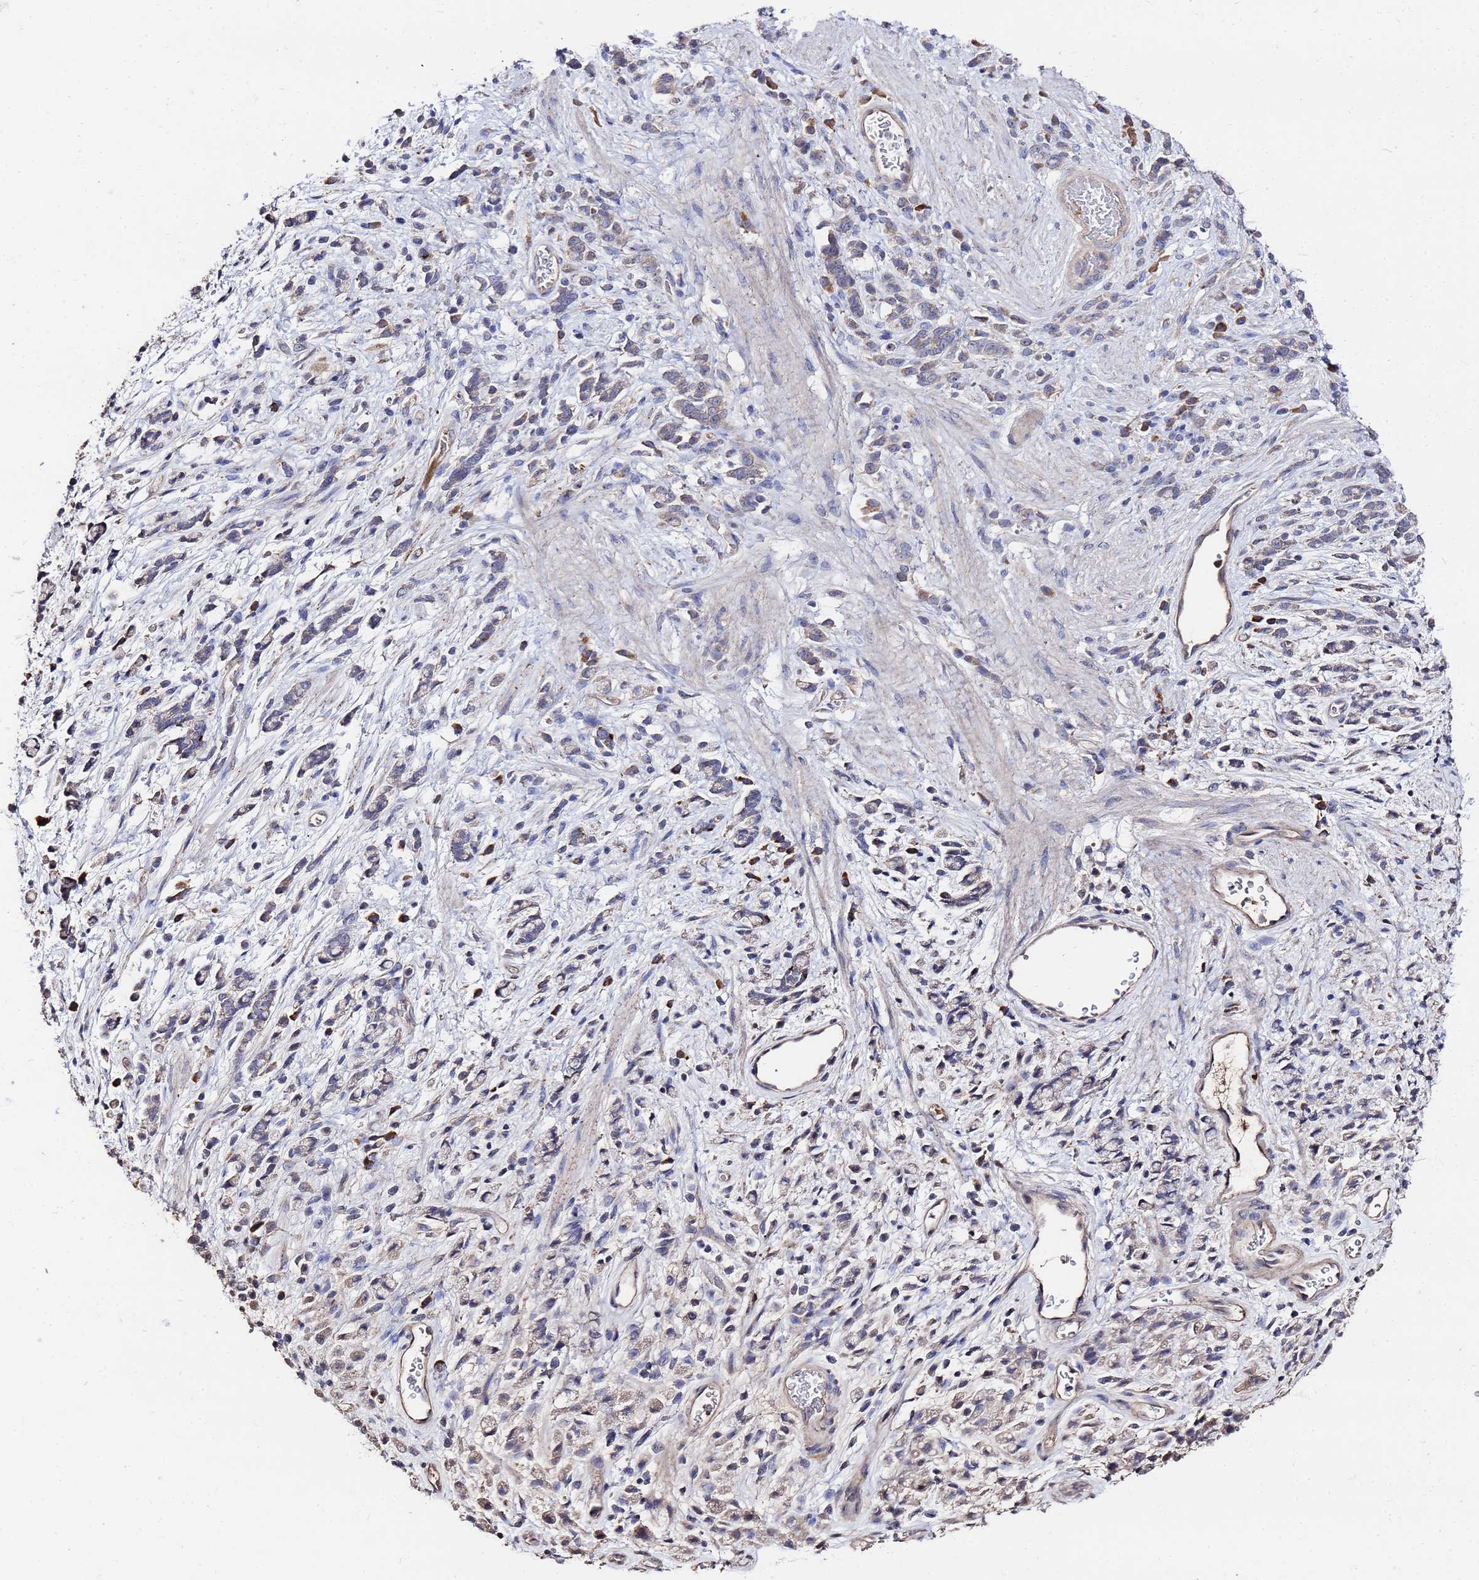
{"staining": {"intensity": "weak", "quantity": "25%-75%", "location": "cytoplasmic/membranous"}, "tissue": "stomach cancer", "cell_type": "Tumor cells", "image_type": "cancer", "snomed": [{"axis": "morphology", "description": "Adenocarcinoma, NOS"}, {"axis": "topography", "description": "Stomach"}], "caption": "Immunohistochemistry (IHC) of human stomach adenocarcinoma exhibits low levels of weak cytoplasmic/membranous expression in about 25%-75% of tumor cells.", "gene": "TCP10L", "patient": {"sex": "female", "age": 60}}